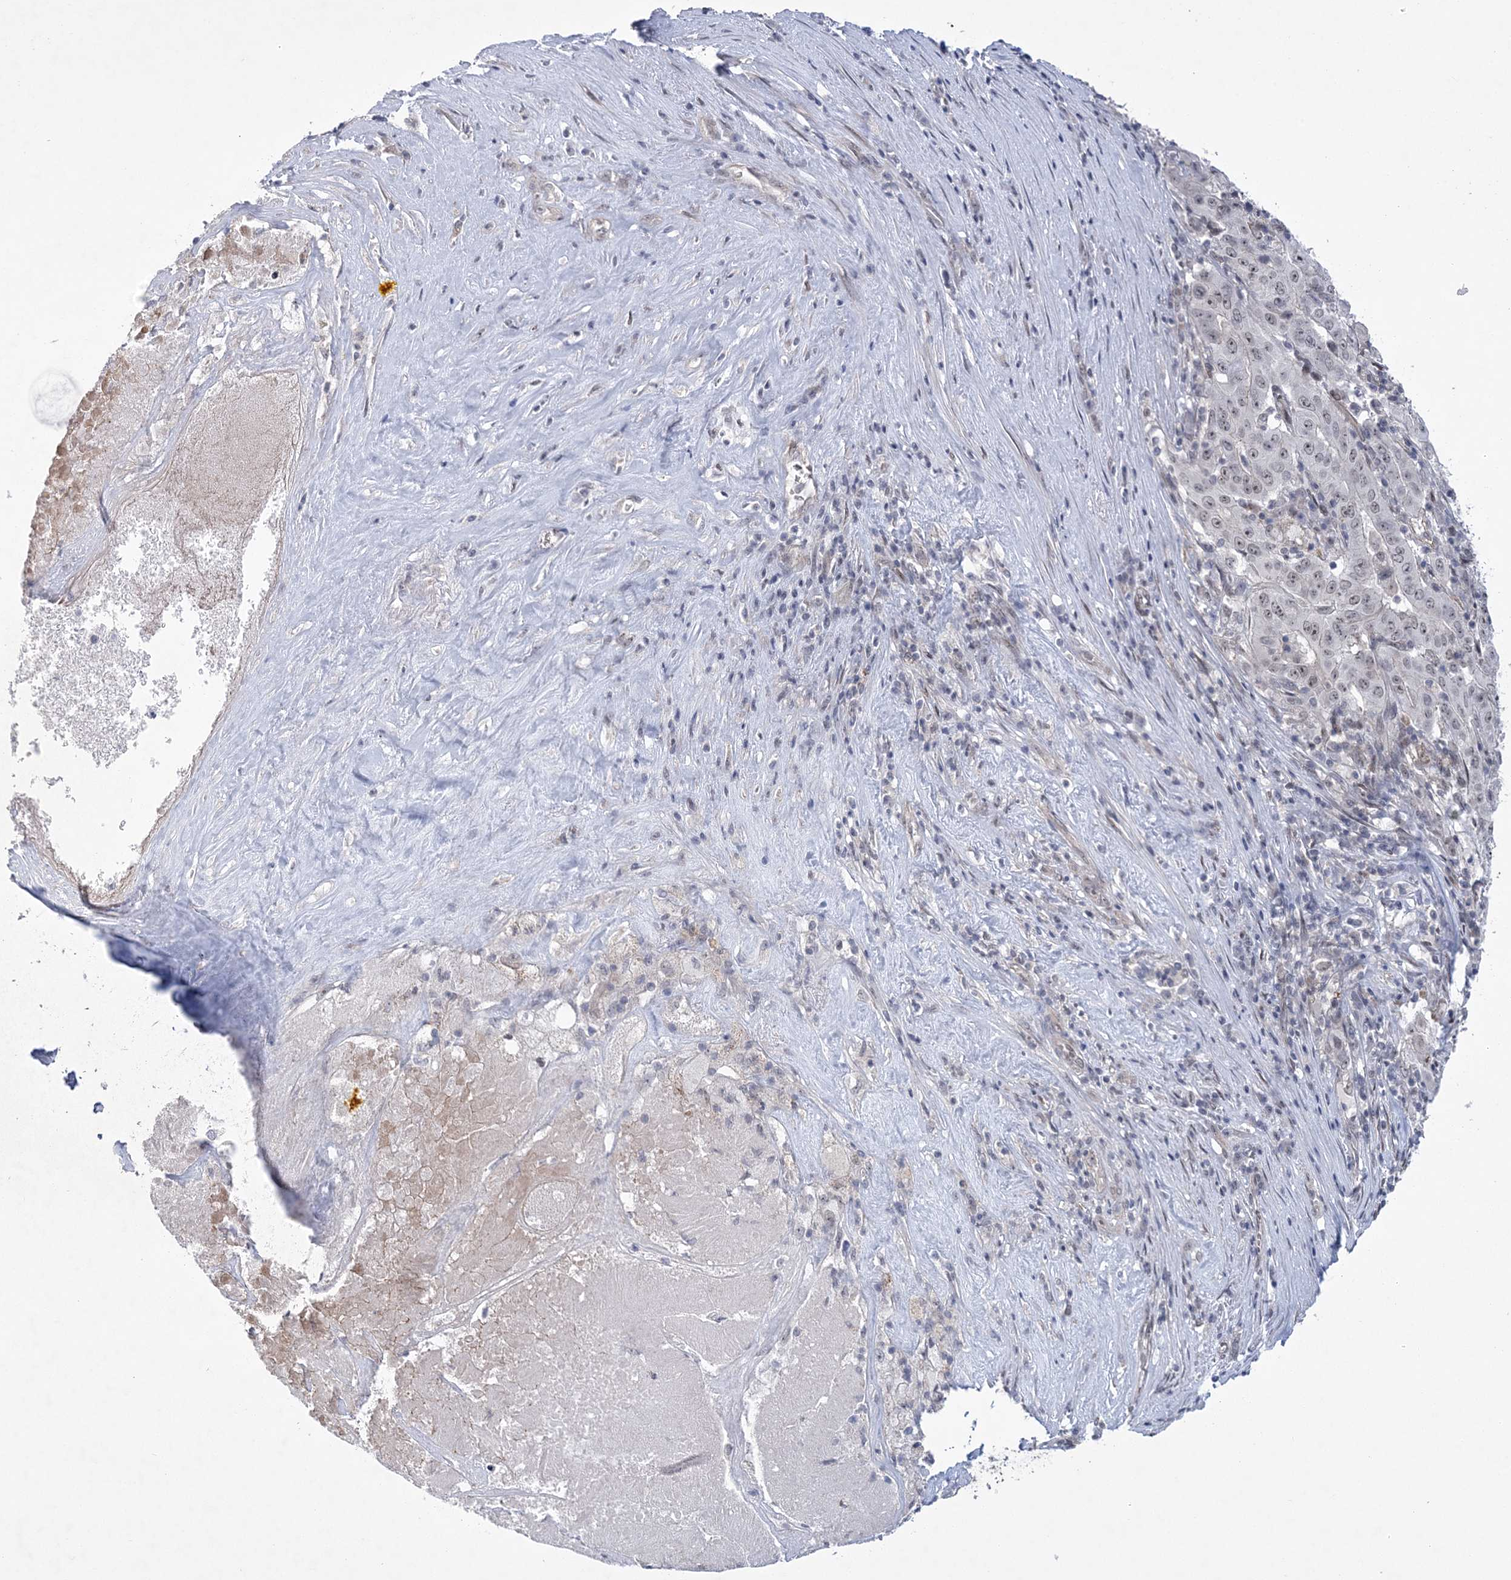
{"staining": {"intensity": "weak", "quantity": "<25%", "location": "nuclear"}, "tissue": "pancreatic cancer", "cell_type": "Tumor cells", "image_type": "cancer", "snomed": [{"axis": "morphology", "description": "Adenocarcinoma, NOS"}, {"axis": "topography", "description": "Pancreas"}], "caption": "High magnification brightfield microscopy of pancreatic adenocarcinoma stained with DAB (3,3'-diaminobenzidine) (brown) and counterstained with hematoxylin (blue): tumor cells show no significant expression.", "gene": "HOMEZ", "patient": {"sex": "male", "age": 63}}